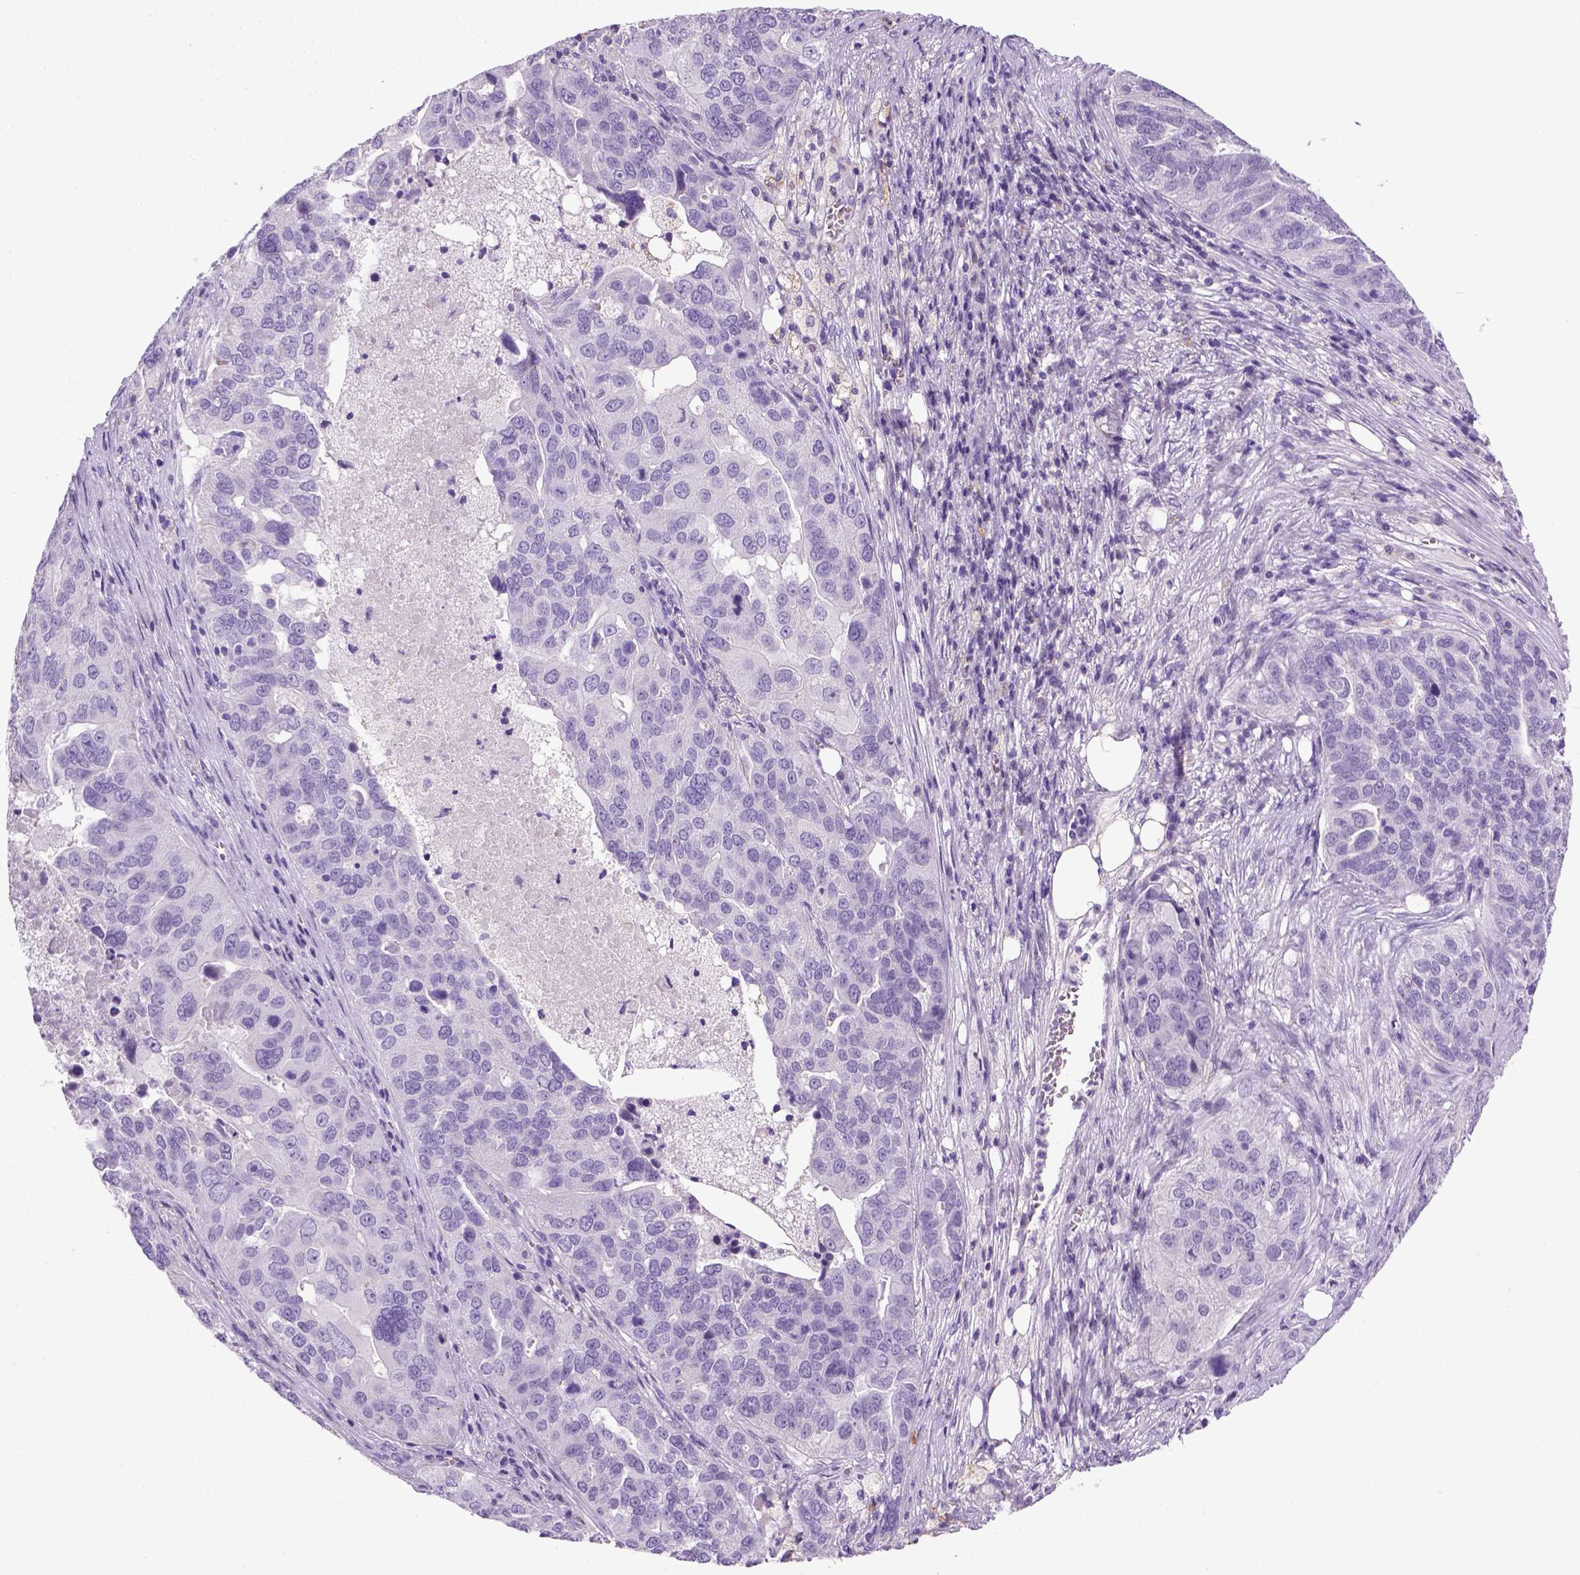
{"staining": {"intensity": "negative", "quantity": "none", "location": "none"}, "tissue": "ovarian cancer", "cell_type": "Tumor cells", "image_type": "cancer", "snomed": [{"axis": "morphology", "description": "Carcinoma, endometroid"}, {"axis": "topography", "description": "Soft tissue"}, {"axis": "topography", "description": "Ovary"}], "caption": "DAB (3,3'-diaminobenzidine) immunohistochemical staining of human endometroid carcinoma (ovarian) demonstrates no significant staining in tumor cells. Brightfield microscopy of IHC stained with DAB (brown) and hematoxylin (blue), captured at high magnification.", "gene": "KRT71", "patient": {"sex": "female", "age": 52}}